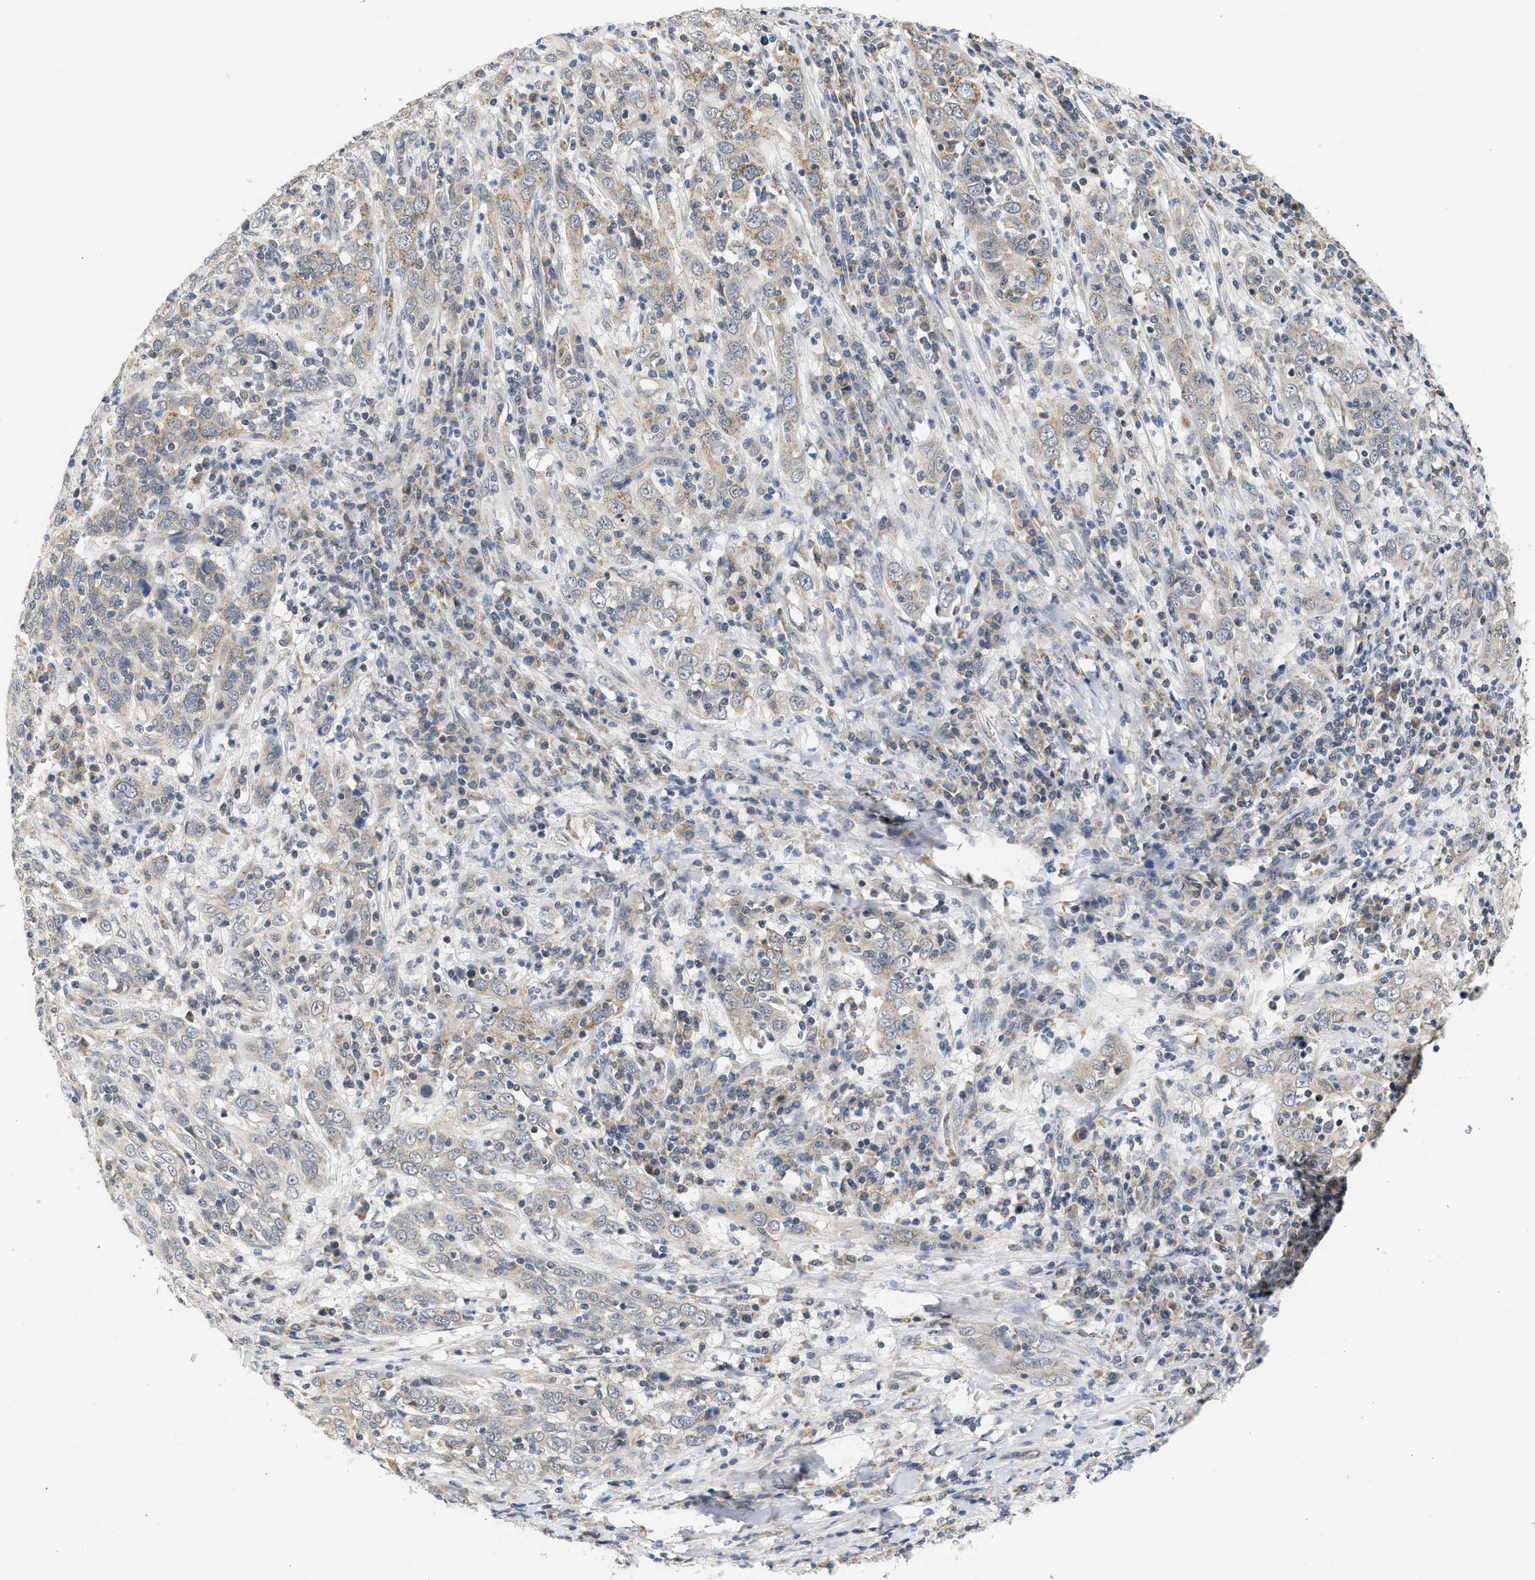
{"staining": {"intensity": "weak", "quantity": "25%-75%", "location": "cytoplasmic/membranous"}, "tissue": "cervical cancer", "cell_type": "Tumor cells", "image_type": "cancer", "snomed": [{"axis": "morphology", "description": "Squamous cell carcinoma, NOS"}, {"axis": "topography", "description": "Cervix"}], "caption": "Immunohistochemical staining of human cervical cancer displays weak cytoplasmic/membranous protein staining in about 25%-75% of tumor cells. (Stains: DAB (3,3'-diaminobenzidine) in brown, nuclei in blue, Microscopy: brightfield microscopy at high magnification).", "gene": "GIGYF1", "patient": {"sex": "female", "age": 46}}